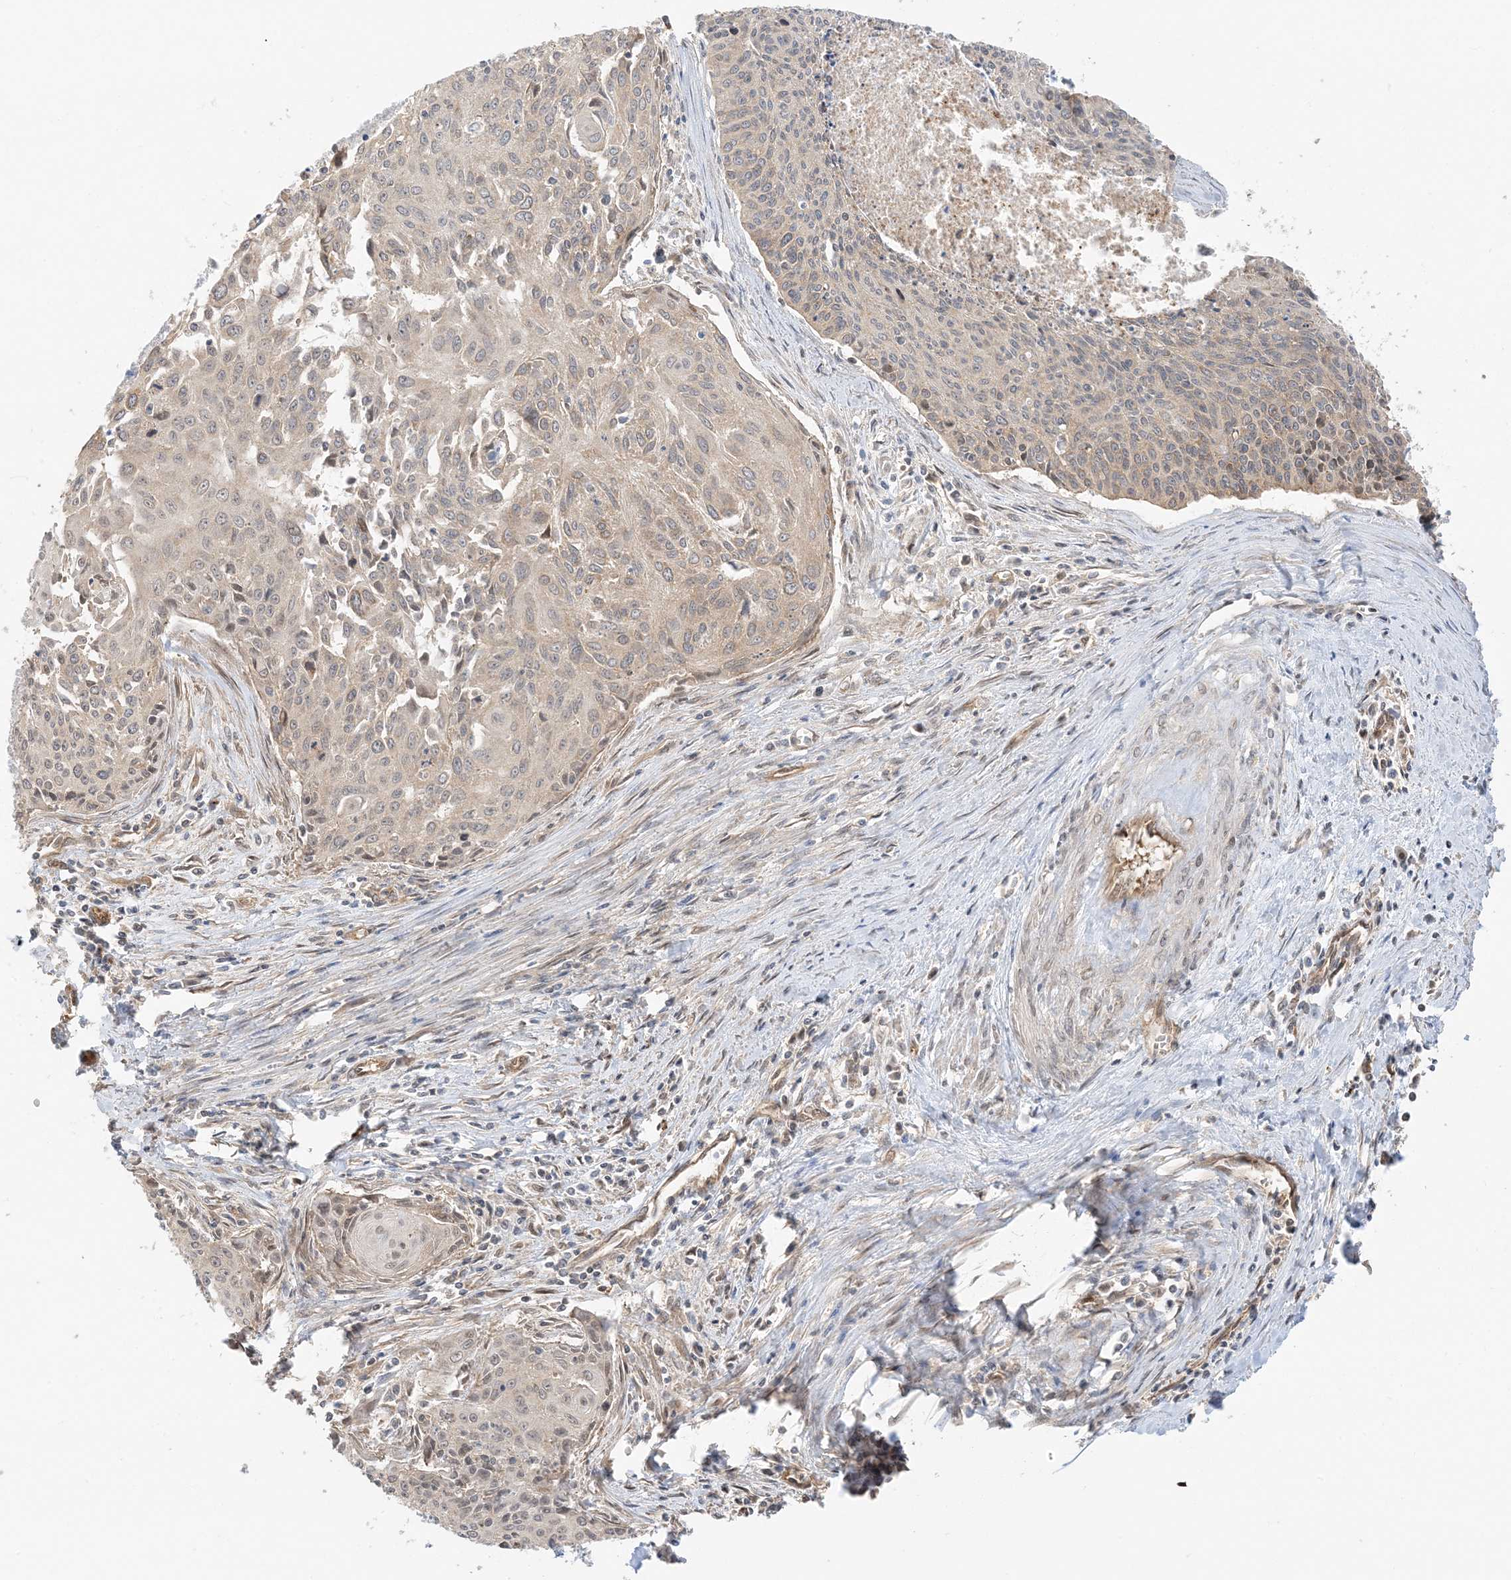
{"staining": {"intensity": "weak", "quantity": "<25%", "location": "cytoplasmic/membranous"}, "tissue": "cervical cancer", "cell_type": "Tumor cells", "image_type": "cancer", "snomed": [{"axis": "morphology", "description": "Squamous cell carcinoma, NOS"}, {"axis": "topography", "description": "Cervix"}], "caption": "This is an IHC micrograph of cervical cancer. There is no positivity in tumor cells.", "gene": "UBAP2L", "patient": {"sex": "female", "age": 55}}